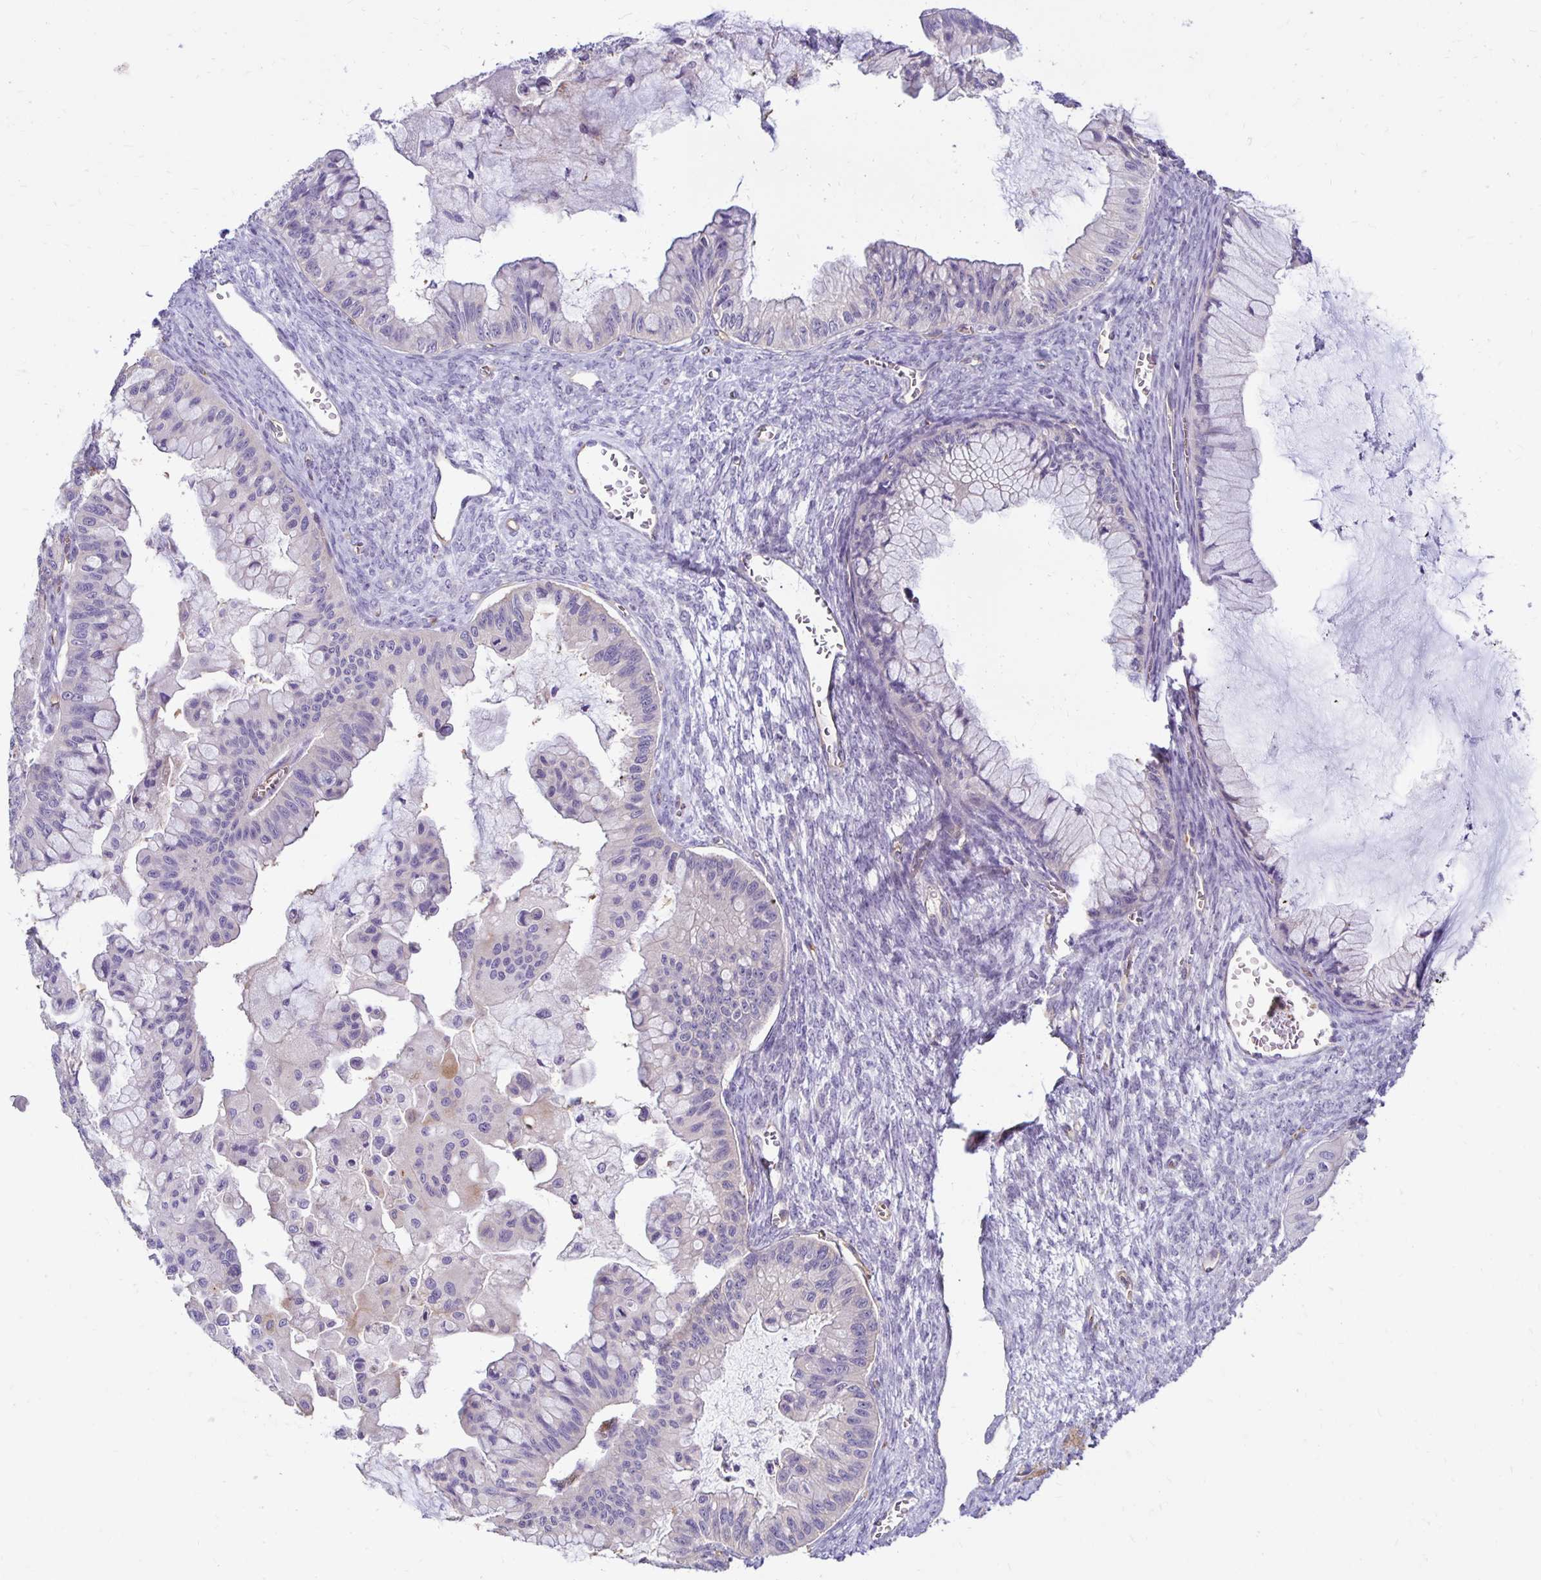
{"staining": {"intensity": "negative", "quantity": "none", "location": "none"}, "tissue": "ovarian cancer", "cell_type": "Tumor cells", "image_type": "cancer", "snomed": [{"axis": "morphology", "description": "Cystadenocarcinoma, mucinous, NOS"}, {"axis": "topography", "description": "Ovary"}], "caption": "An immunohistochemistry (IHC) image of ovarian cancer (mucinous cystadenocarcinoma) is shown. There is no staining in tumor cells of ovarian cancer (mucinous cystadenocarcinoma). Brightfield microscopy of immunohistochemistry (IHC) stained with DAB (brown) and hematoxylin (blue), captured at high magnification.", "gene": "TTYH1", "patient": {"sex": "female", "age": 72}}